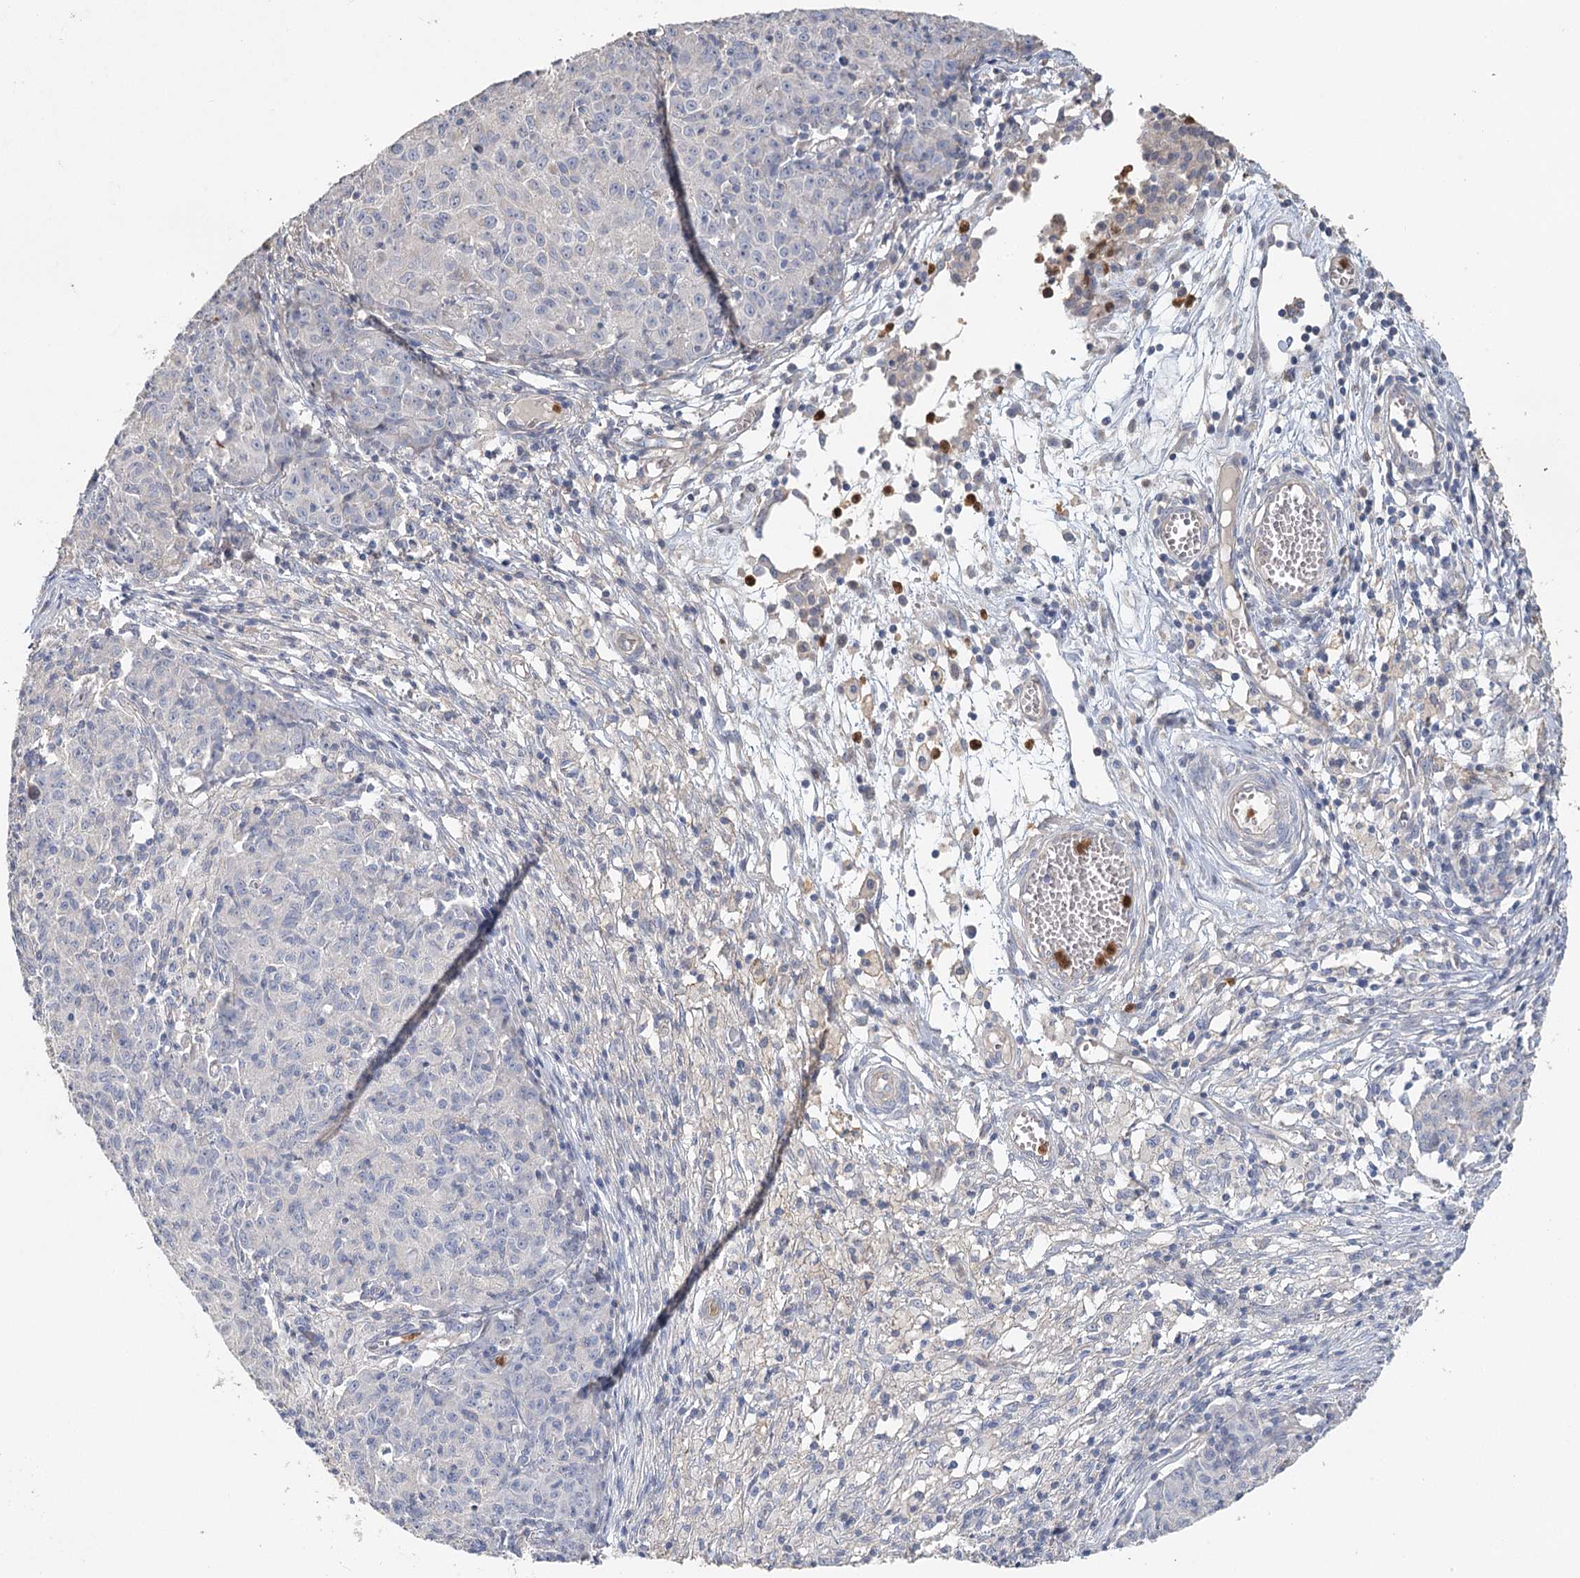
{"staining": {"intensity": "negative", "quantity": "none", "location": "none"}, "tissue": "ovarian cancer", "cell_type": "Tumor cells", "image_type": "cancer", "snomed": [{"axis": "morphology", "description": "Carcinoma, endometroid"}, {"axis": "topography", "description": "Ovary"}], "caption": "The histopathology image reveals no staining of tumor cells in ovarian endometroid carcinoma.", "gene": "EPB41L5", "patient": {"sex": "female", "age": 42}}